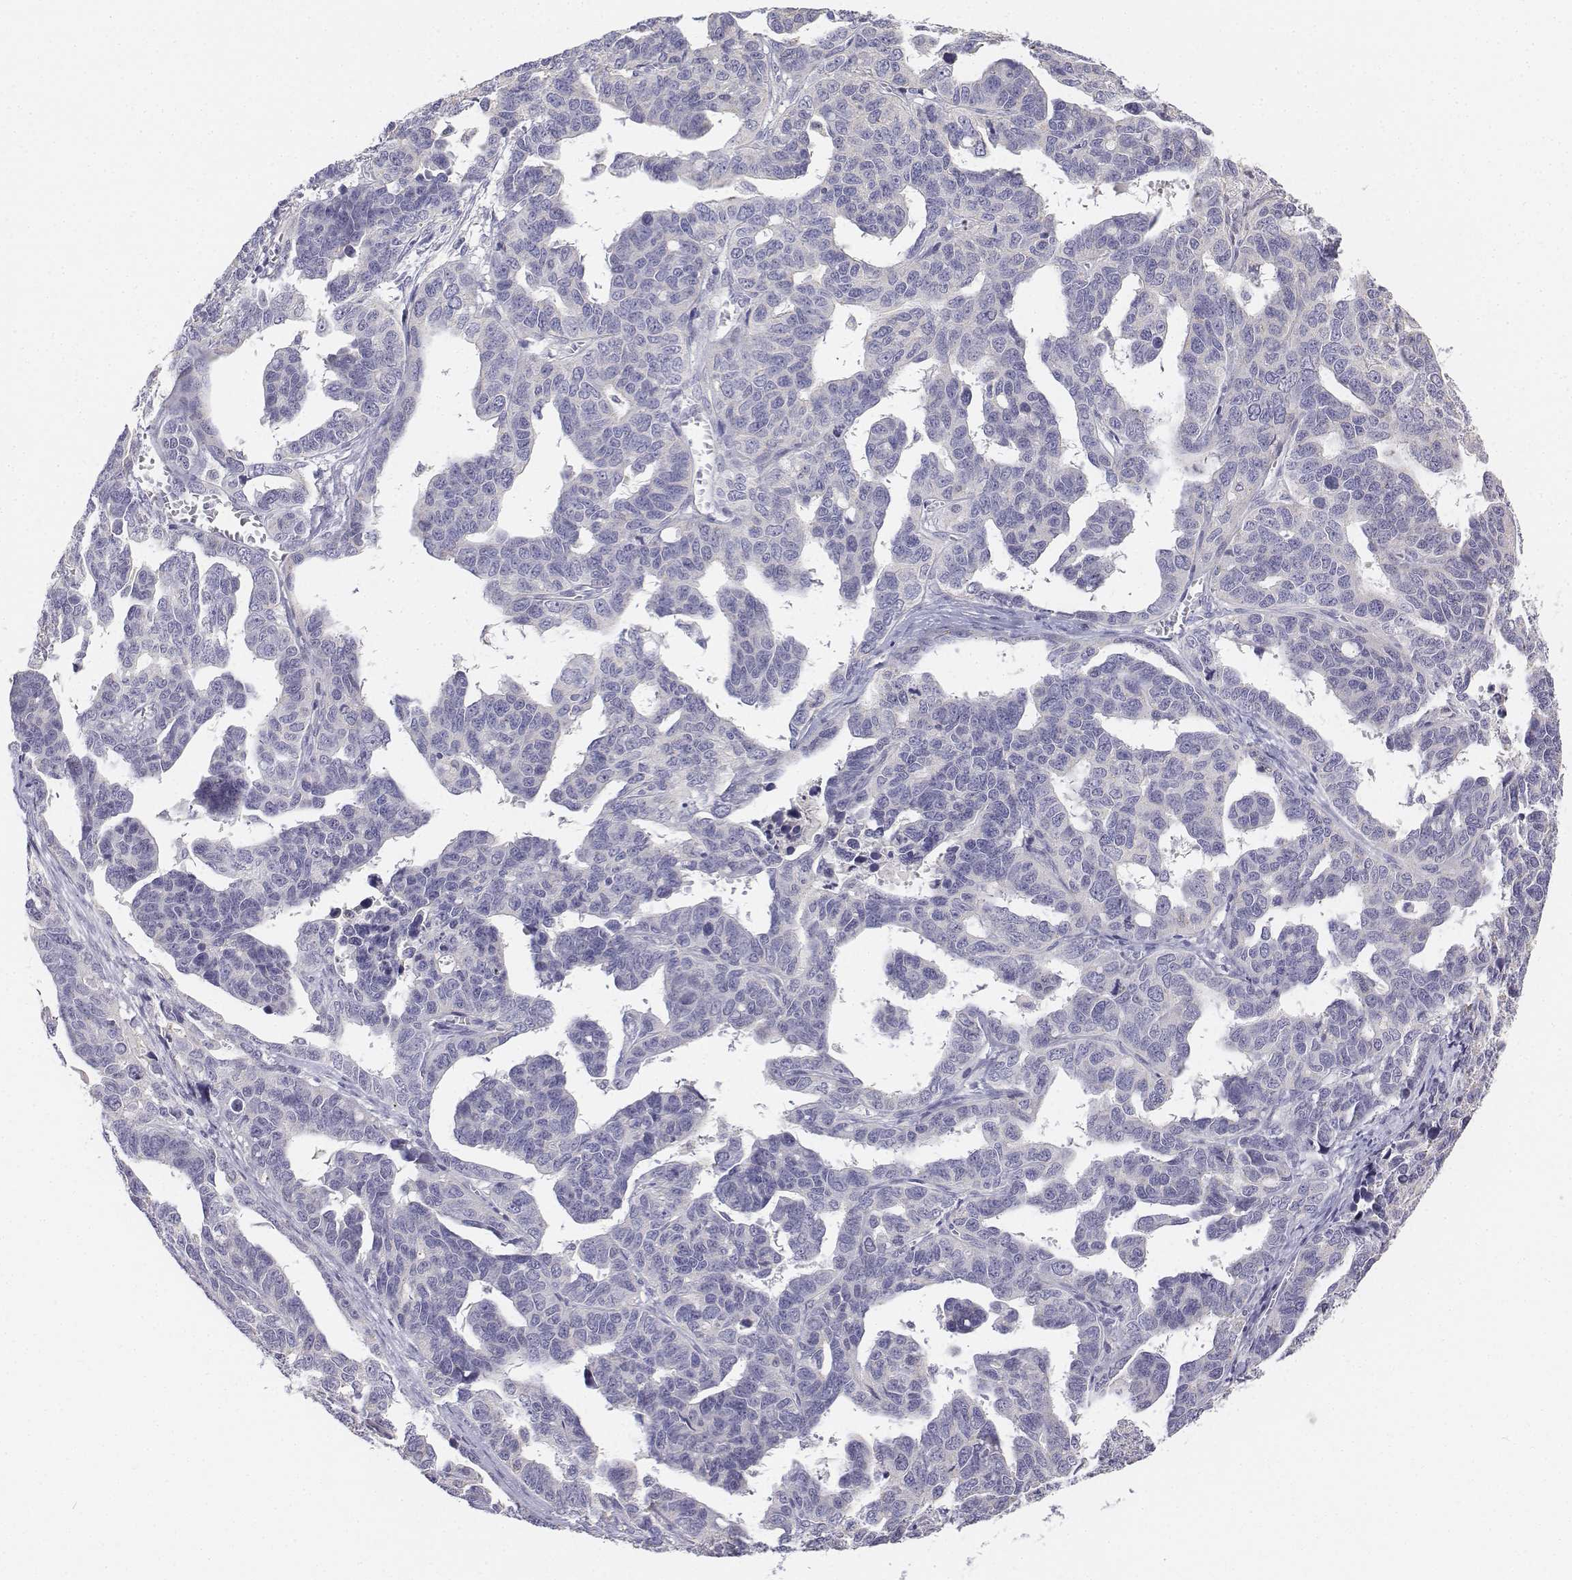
{"staining": {"intensity": "negative", "quantity": "none", "location": "none"}, "tissue": "ovarian cancer", "cell_type": "Tumor cells", "image_type": "cancer", "snomed": [{"axis": "morphology", "description": "Cystadenocarcinoma, serous, NOS"}, {"axis": "topography", "description": "Ovary"}], "caption": "IHC of ovarian serous cystadenocarcinoma reveals no positivity in tumor cells. (Stains: DAB (3,3'-diaminobenzidine) IHC with hematoxylin counter stain, Microscopy: brightfield microscopy at high magnification).", "gene": "LGSN", "patient": {"sex": "female", "age": 69}}